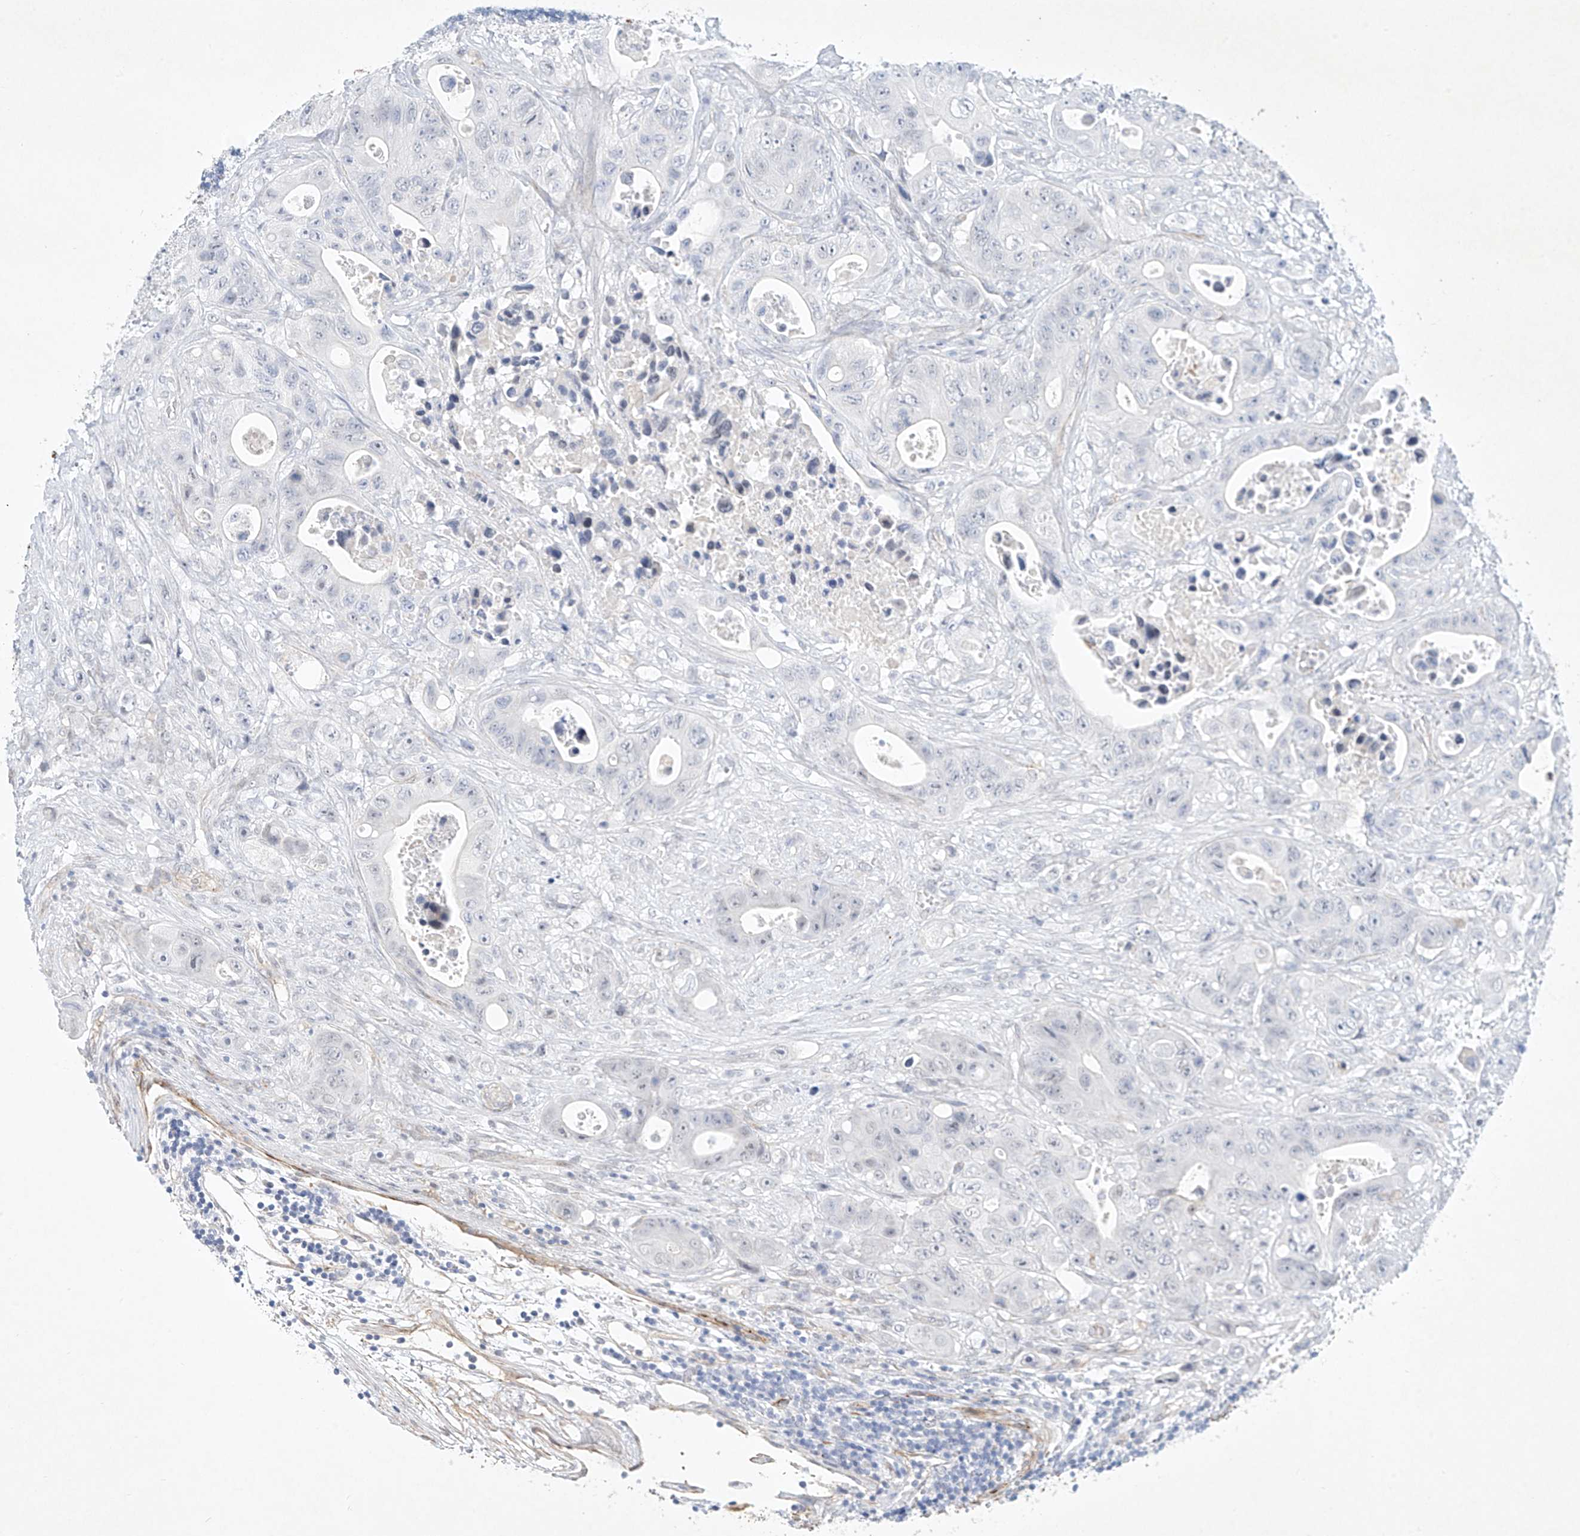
{"staining": {"intensity": "negative", "quantity": "none", "location": "none"}, "tissue": "colorectal cancer", "cell_type": "Tumor cells", "image_type": "cancer", "snomed": [{"axis": "morphology", "description": "Adenocarcinoma, NOS"}, {"axis": "topography", "description": "Colon"}], "caption": "DAB (3,3'-diaminobenzidine) immunohistochemical staining of colorectal adenocarcinoma reveals no significant expression in tumor cells.", "gene": "REEP2", "patient": {"sex": "female", "age": 46}}